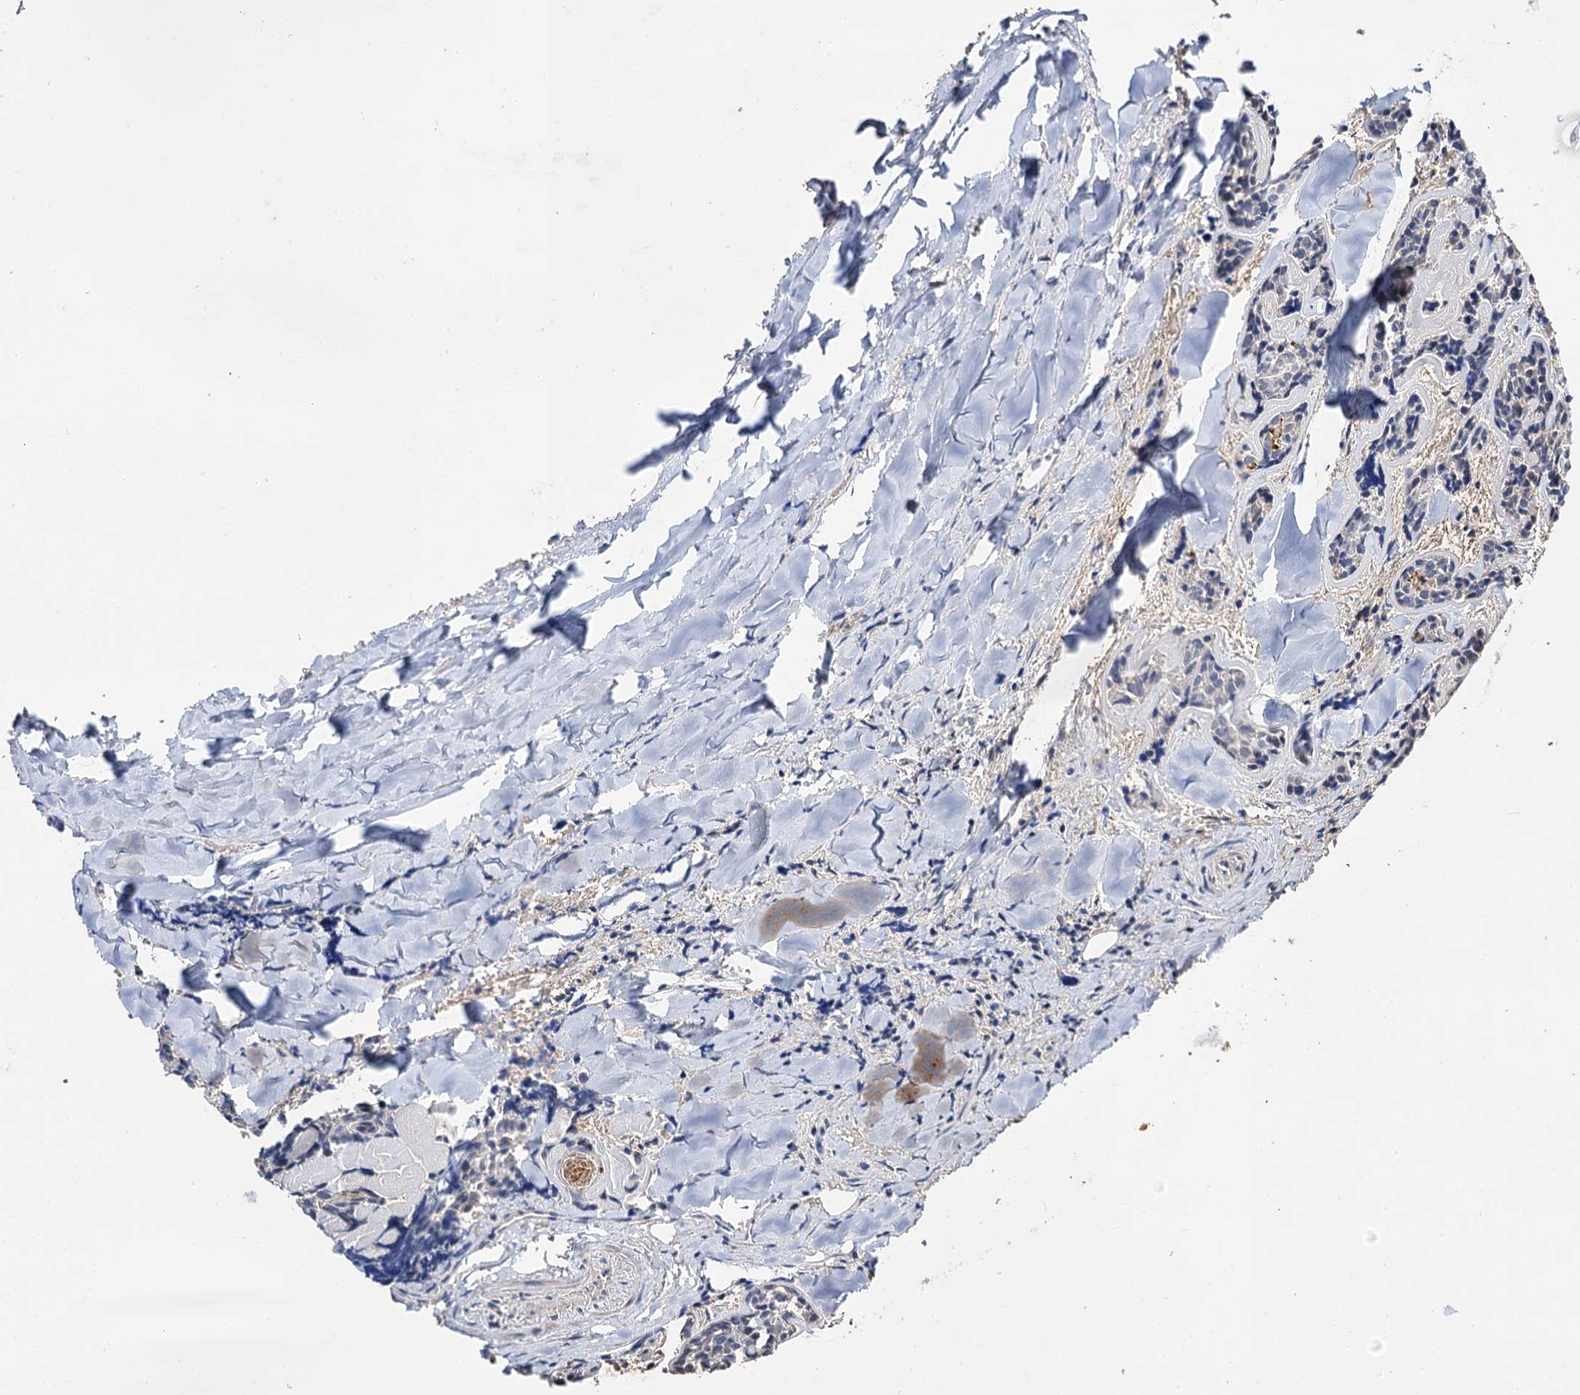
{"staining": {"intensity": "negative", "quantity": "none", "location": "none"}, "tissue": "head and neck cancer", "cell_type": "Tumor cells", "image_type": "cancer", "snomed": [{"axis": "morphology", "description": "Adenocarcinoma, NOS"}, {"axis": "topography", "description": "Salivary gland"}, {"axis": "topography", "description": "Head-Neck"}], "caption": "DAB (3,3'-diaminobenzidine) immunohistochemical staining of human head and neck adenocarcinoma exhibits no significant staining in tumor cells.", "gene": "DNAH6", "patient": {"sex": "female", "age": 63}}